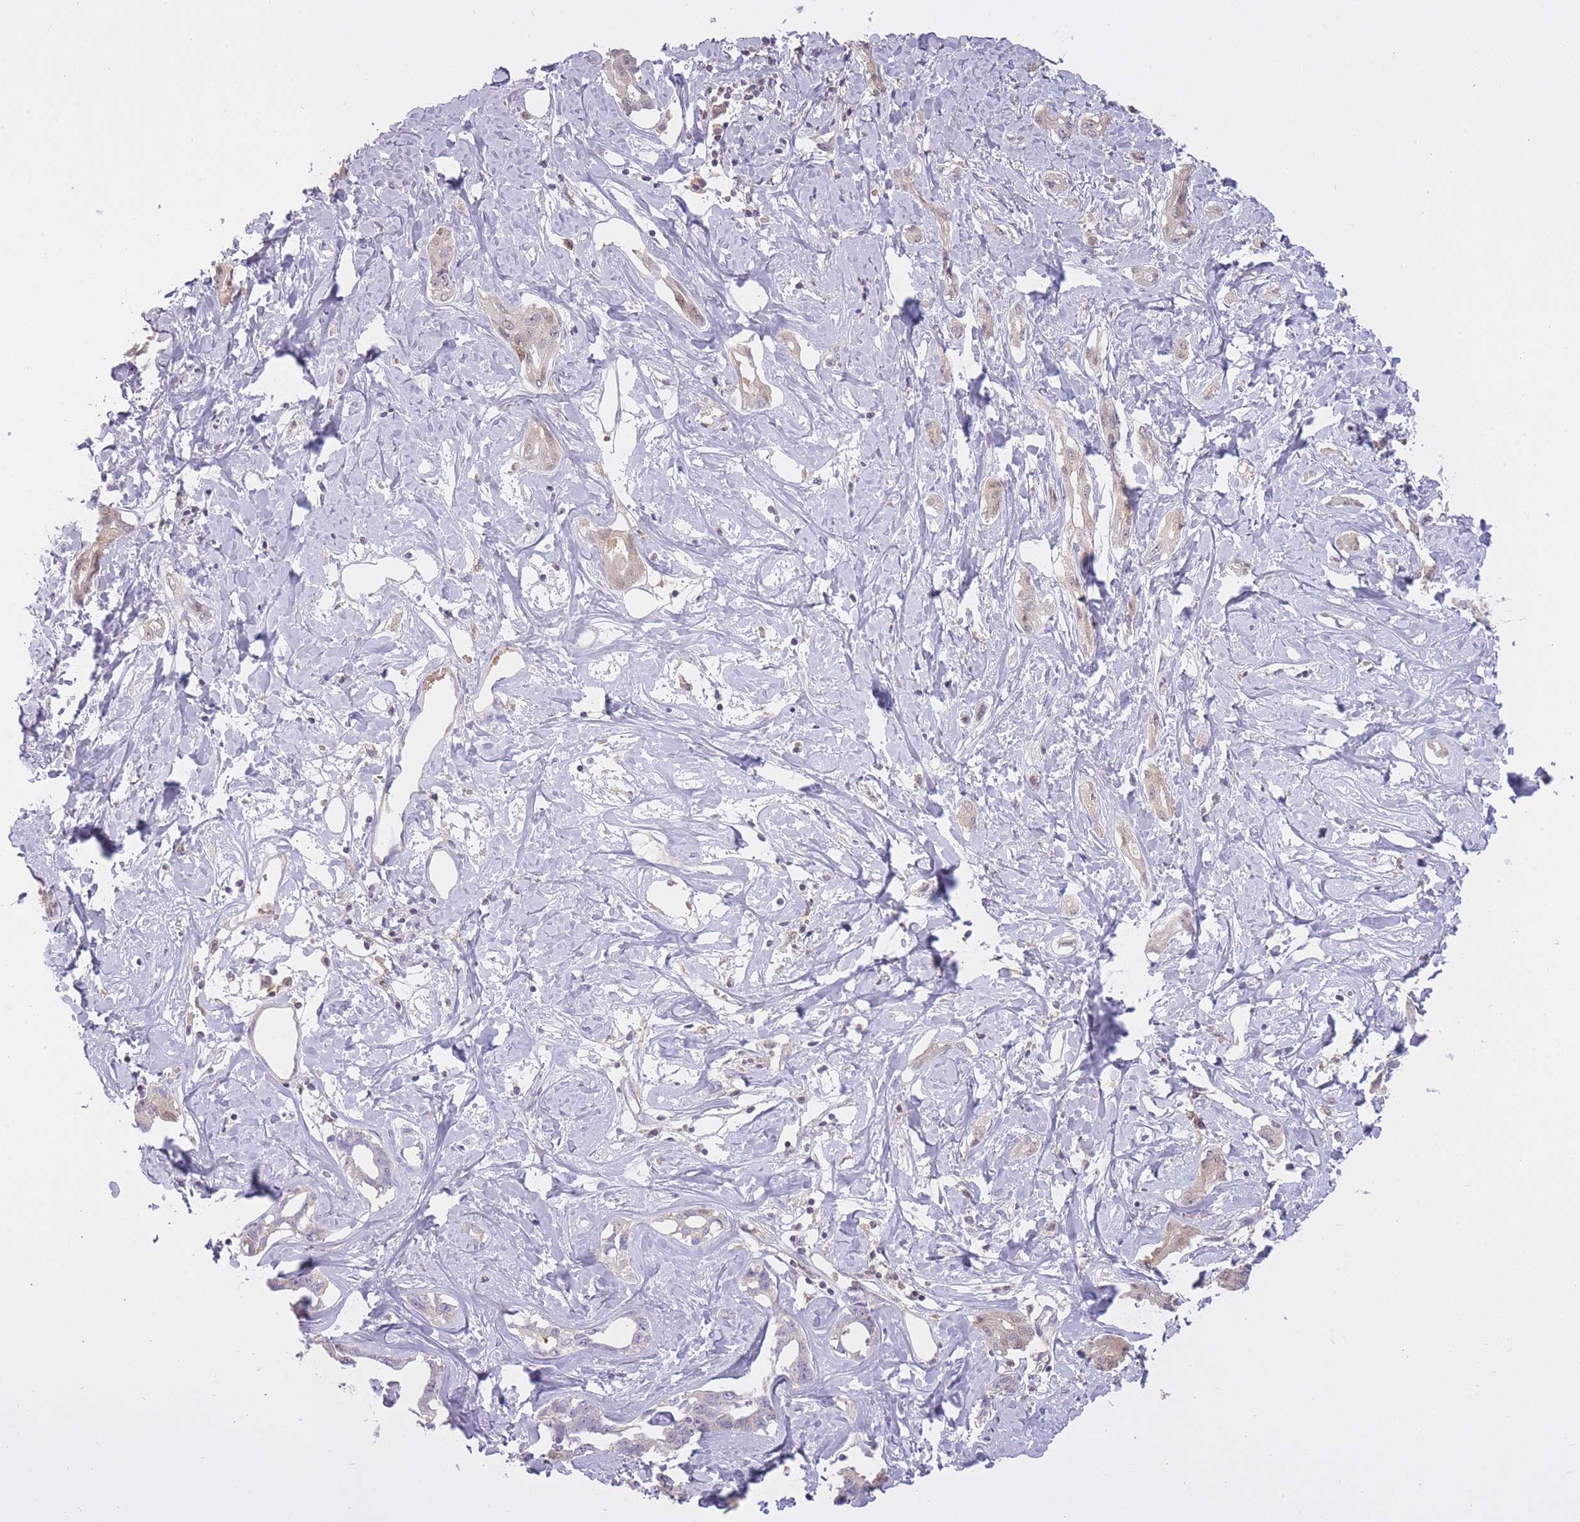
{"staining": {"intensity": "weak", "quantity": "25%-75%", "location": "cytoplasmic/membranous,nuclear"}, "tissue": "liver cancer", "cell_type": "Tumor cells", "image_type": "cancer", "snomed": [{"axis": "morphology", "description": "Cholangiocarcinoma"}, {"axis": "topography", "description": "Liver"}], "caption": "The histopathology image exhibits staining of liver cancer (cholangiocarcinoma), revealing weak cytoplasmic/membranous and nuclear protein positivity (brown color) within tumor cells.", "gene": "CXorf38", "patient": {"sex": "male", "age": 59}}